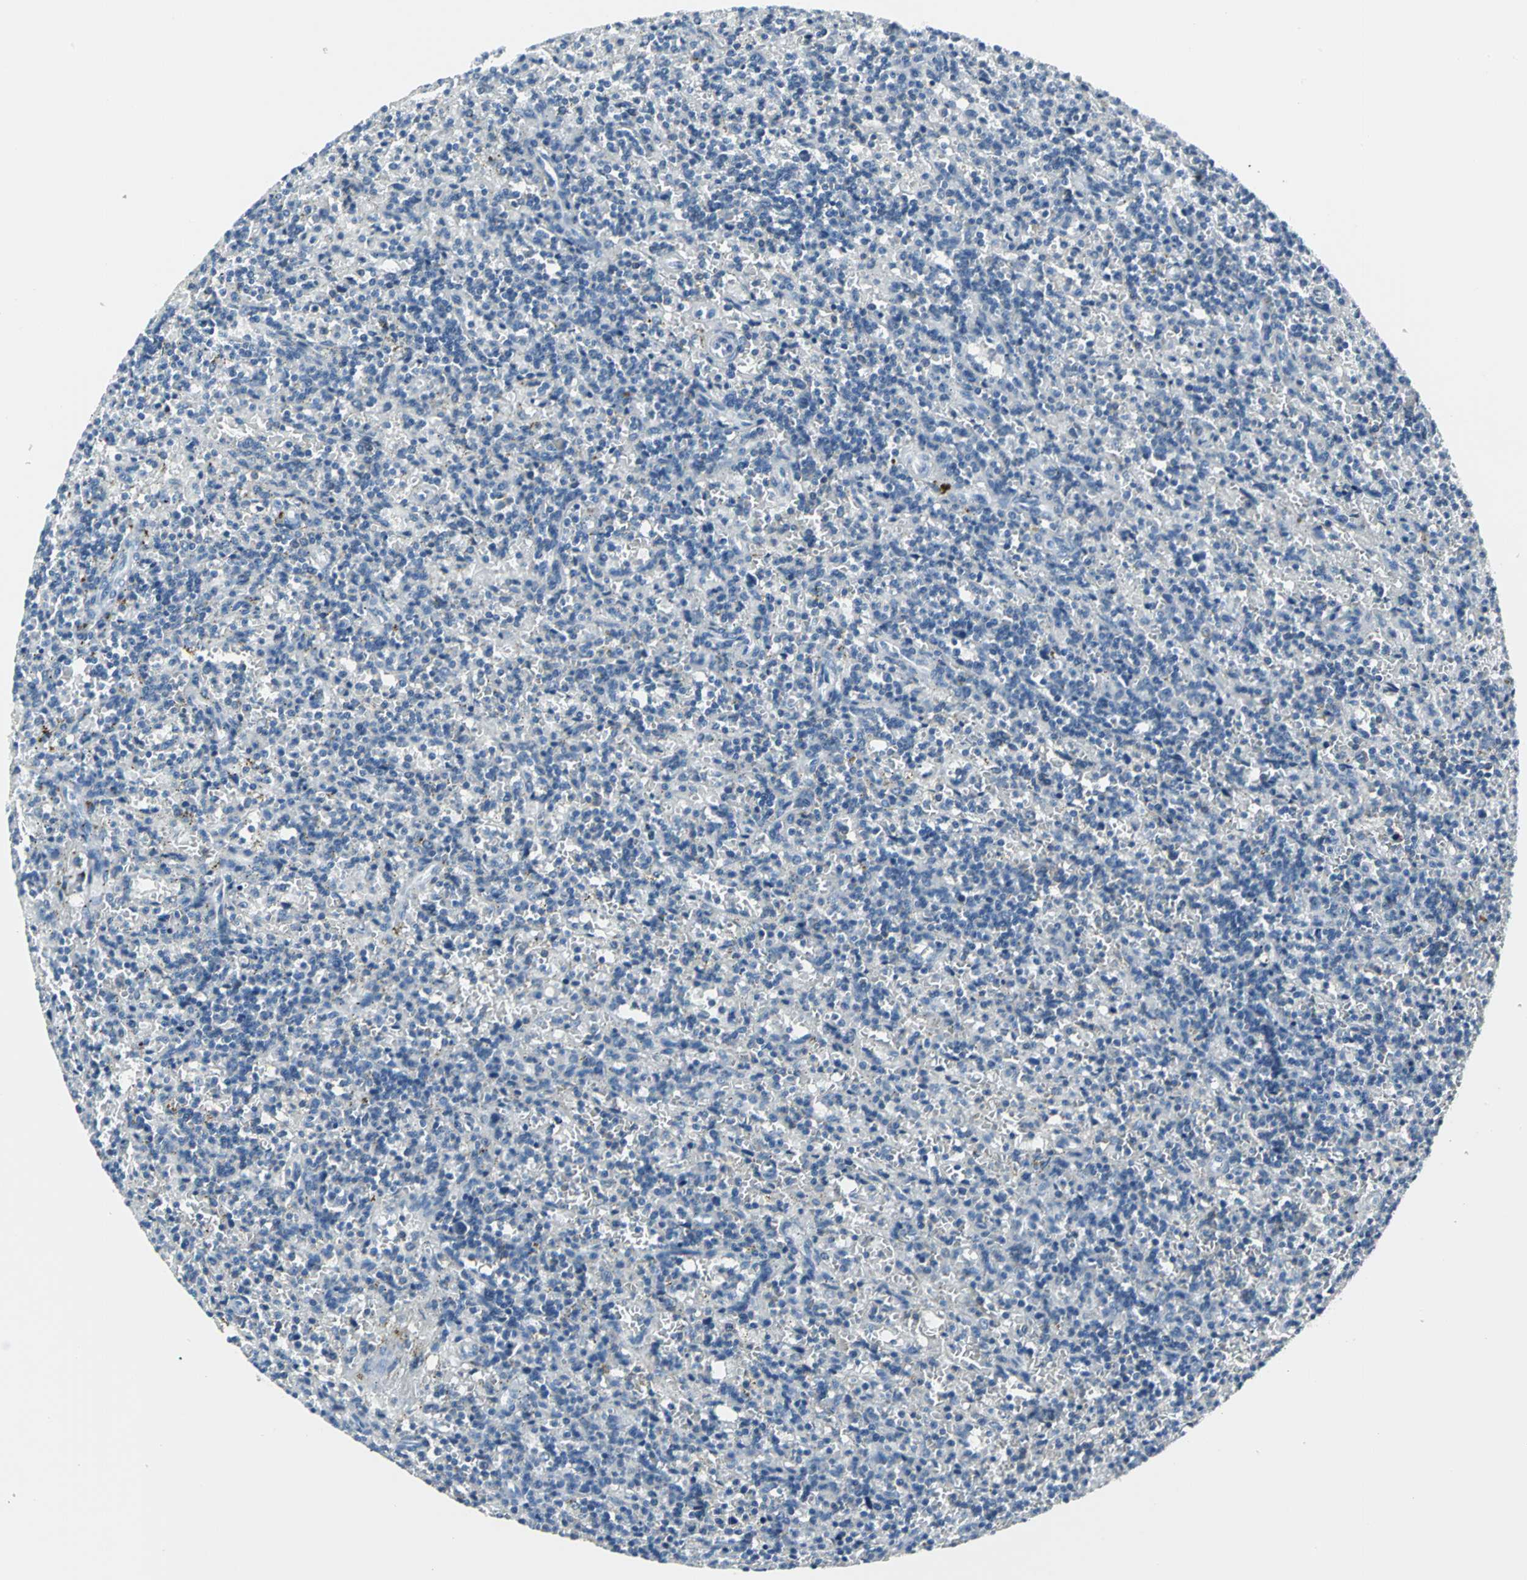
{"staining": {"intensity": "negative", "quantity": "none", "location": "none"}, "tissue": "lymphoma", "cell_type": "Tumor cells", "image_type": "cancer", "snomed": [{"axis": "morphology", "description": "Malignant lymphoma, non-Hodgkin's type, Low grade"}, {"axis": "topography", "description": "Spleen"}], "caption": "Micrograph shows no protein positivity in tumor cells of lymphoma tissue.", "gene": "IQGAP2", "patient": {"sex": "male", "age": 73}}